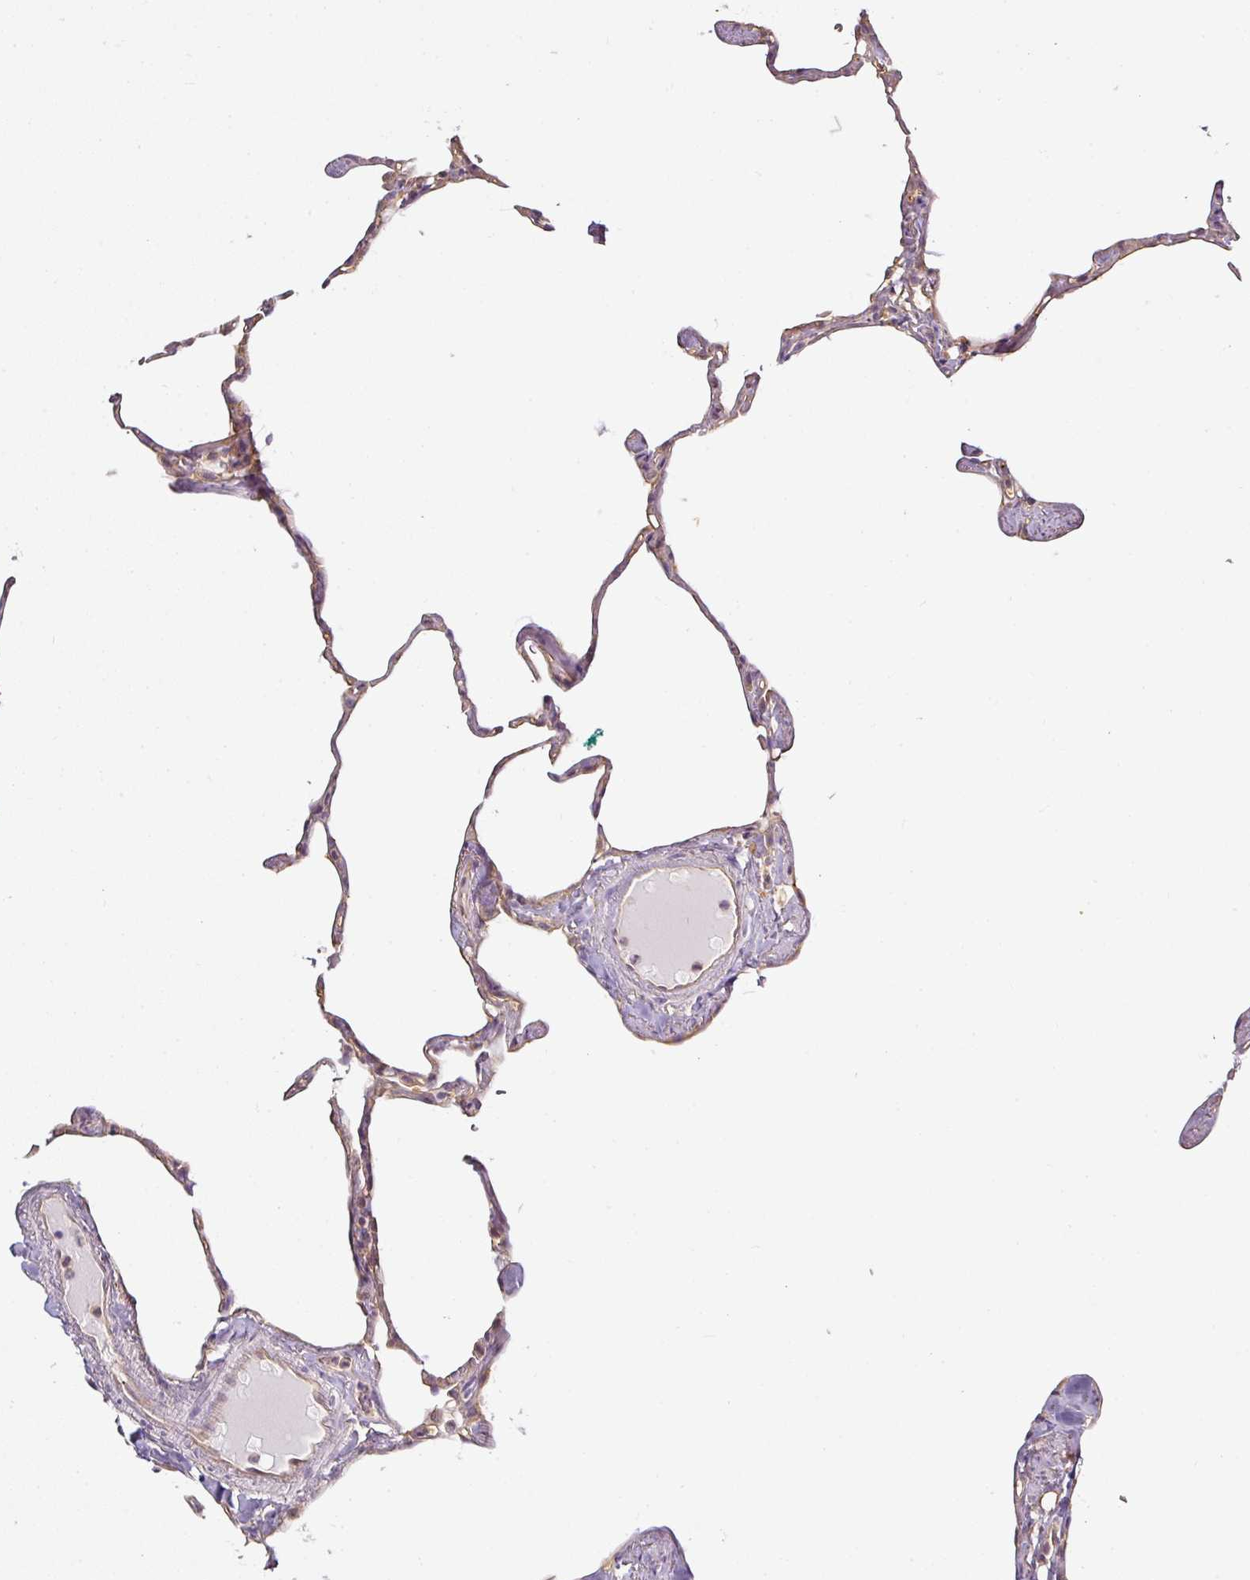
{"staining": {"intensity": "weak", "quantity": "25%-75%", "location": "cytoplasmic/membranous"}, "tissue": "lung", "cell_type": "Alveolar cells", "image_type": "normal", "snomed": [{"axis": "morphology", "description": "Normal tissue, NOS"}, {"axis": "topography", "description": "Lung"}], "caption": "This is an image of immunohistochemistry (IHC) staining of unremarkable lung, which shows weak expression in the cytoplasmic/membranous of alveolar cells.", "gene": "ANKRD18A", "patient": {"sex": "male", "age": 65}}